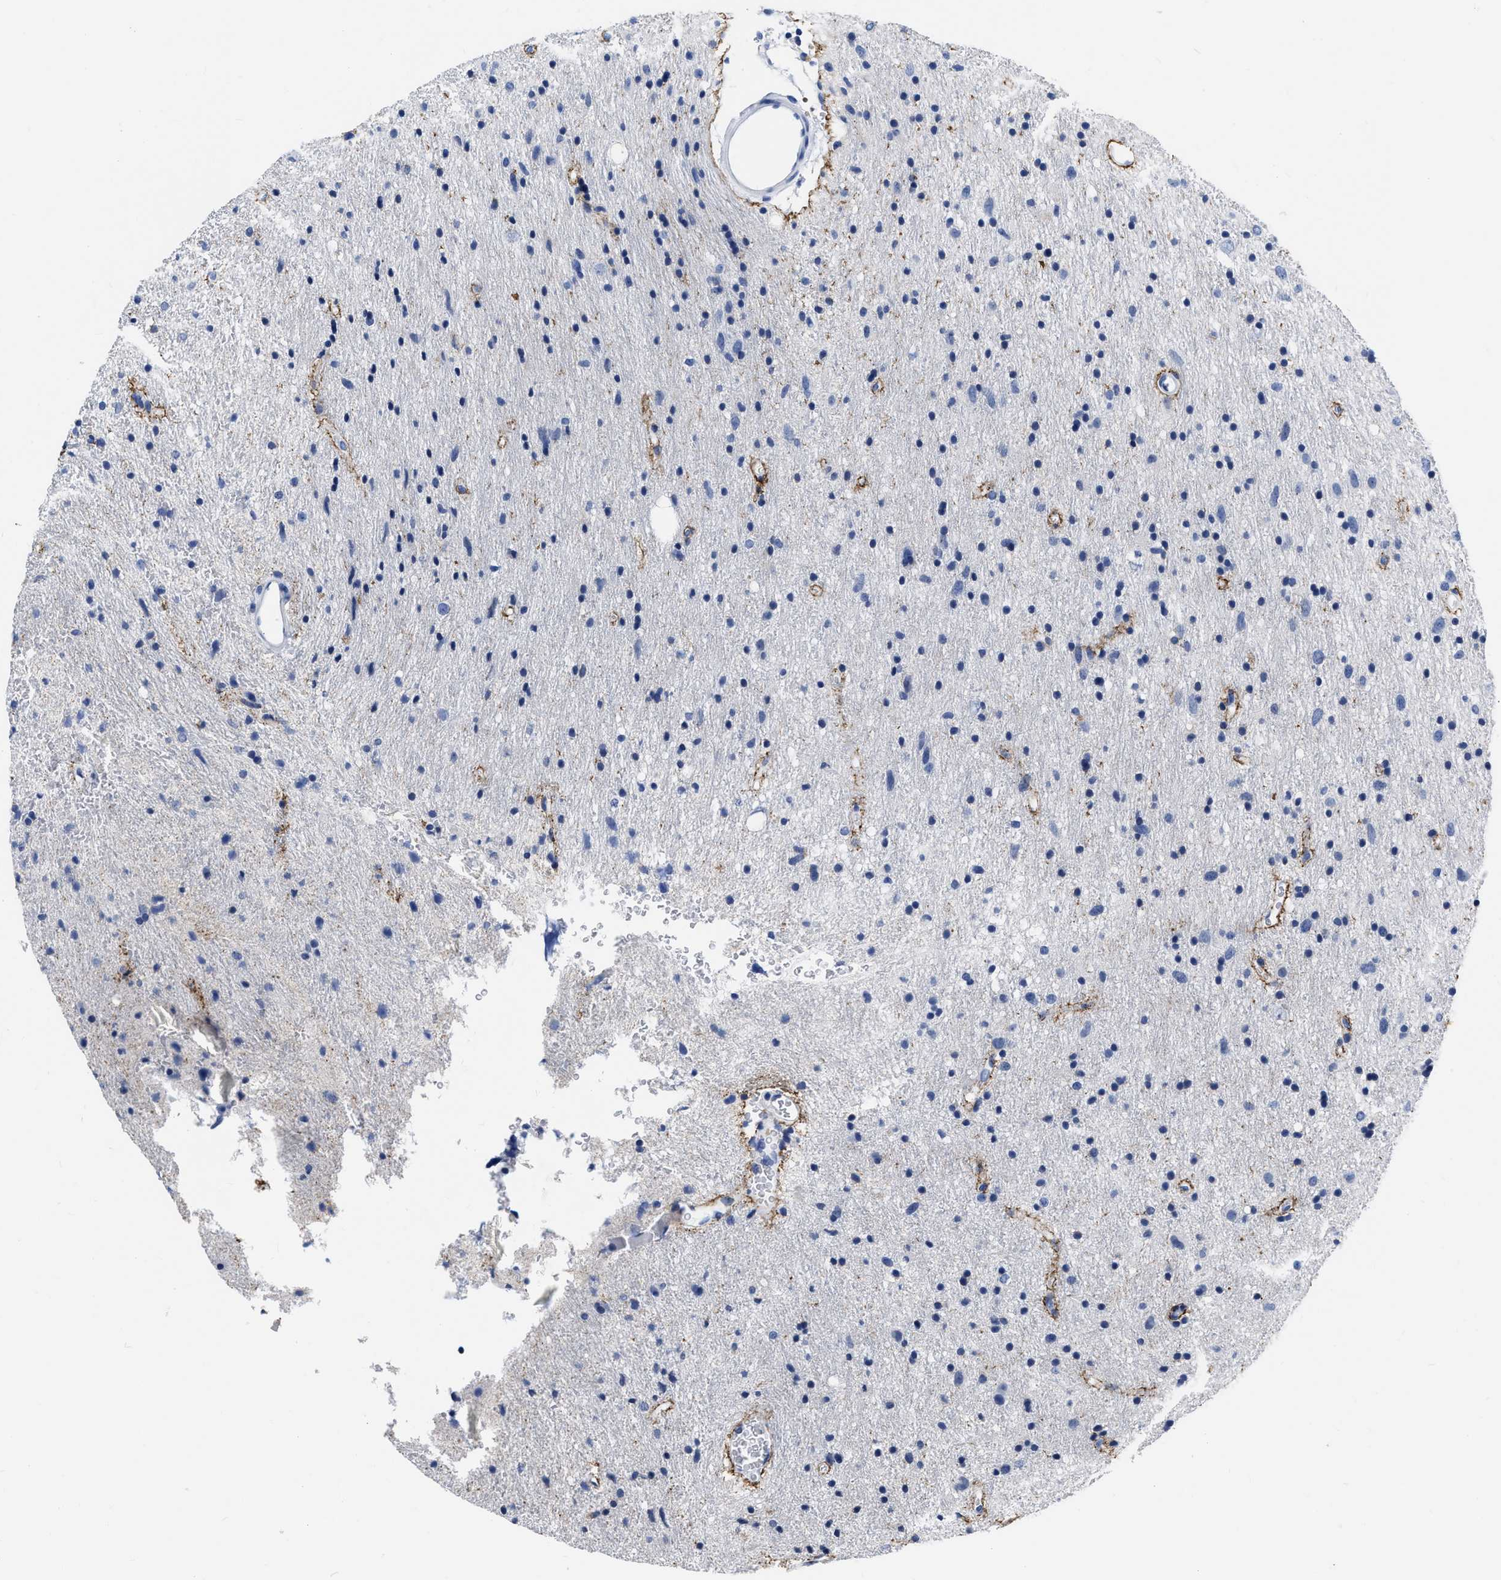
{"staining": {"intensity": "negative", "quantity": "none", "location": "none"}, "tissue": "glioma", "cell_type": "Tumor cells", "image_type": "cancer", "snomed": [{"axis": "morphology", "description": "Glioma, malignant, Low grade"}, {"axis": "topography", "description": "Brain"}], "caption": "Protein analysis of malignant glioma (low-grade) exhibits no significant positivity in tumor cells.", "gene": "CER1", "patient": {"sex": "male", "age": 77}}